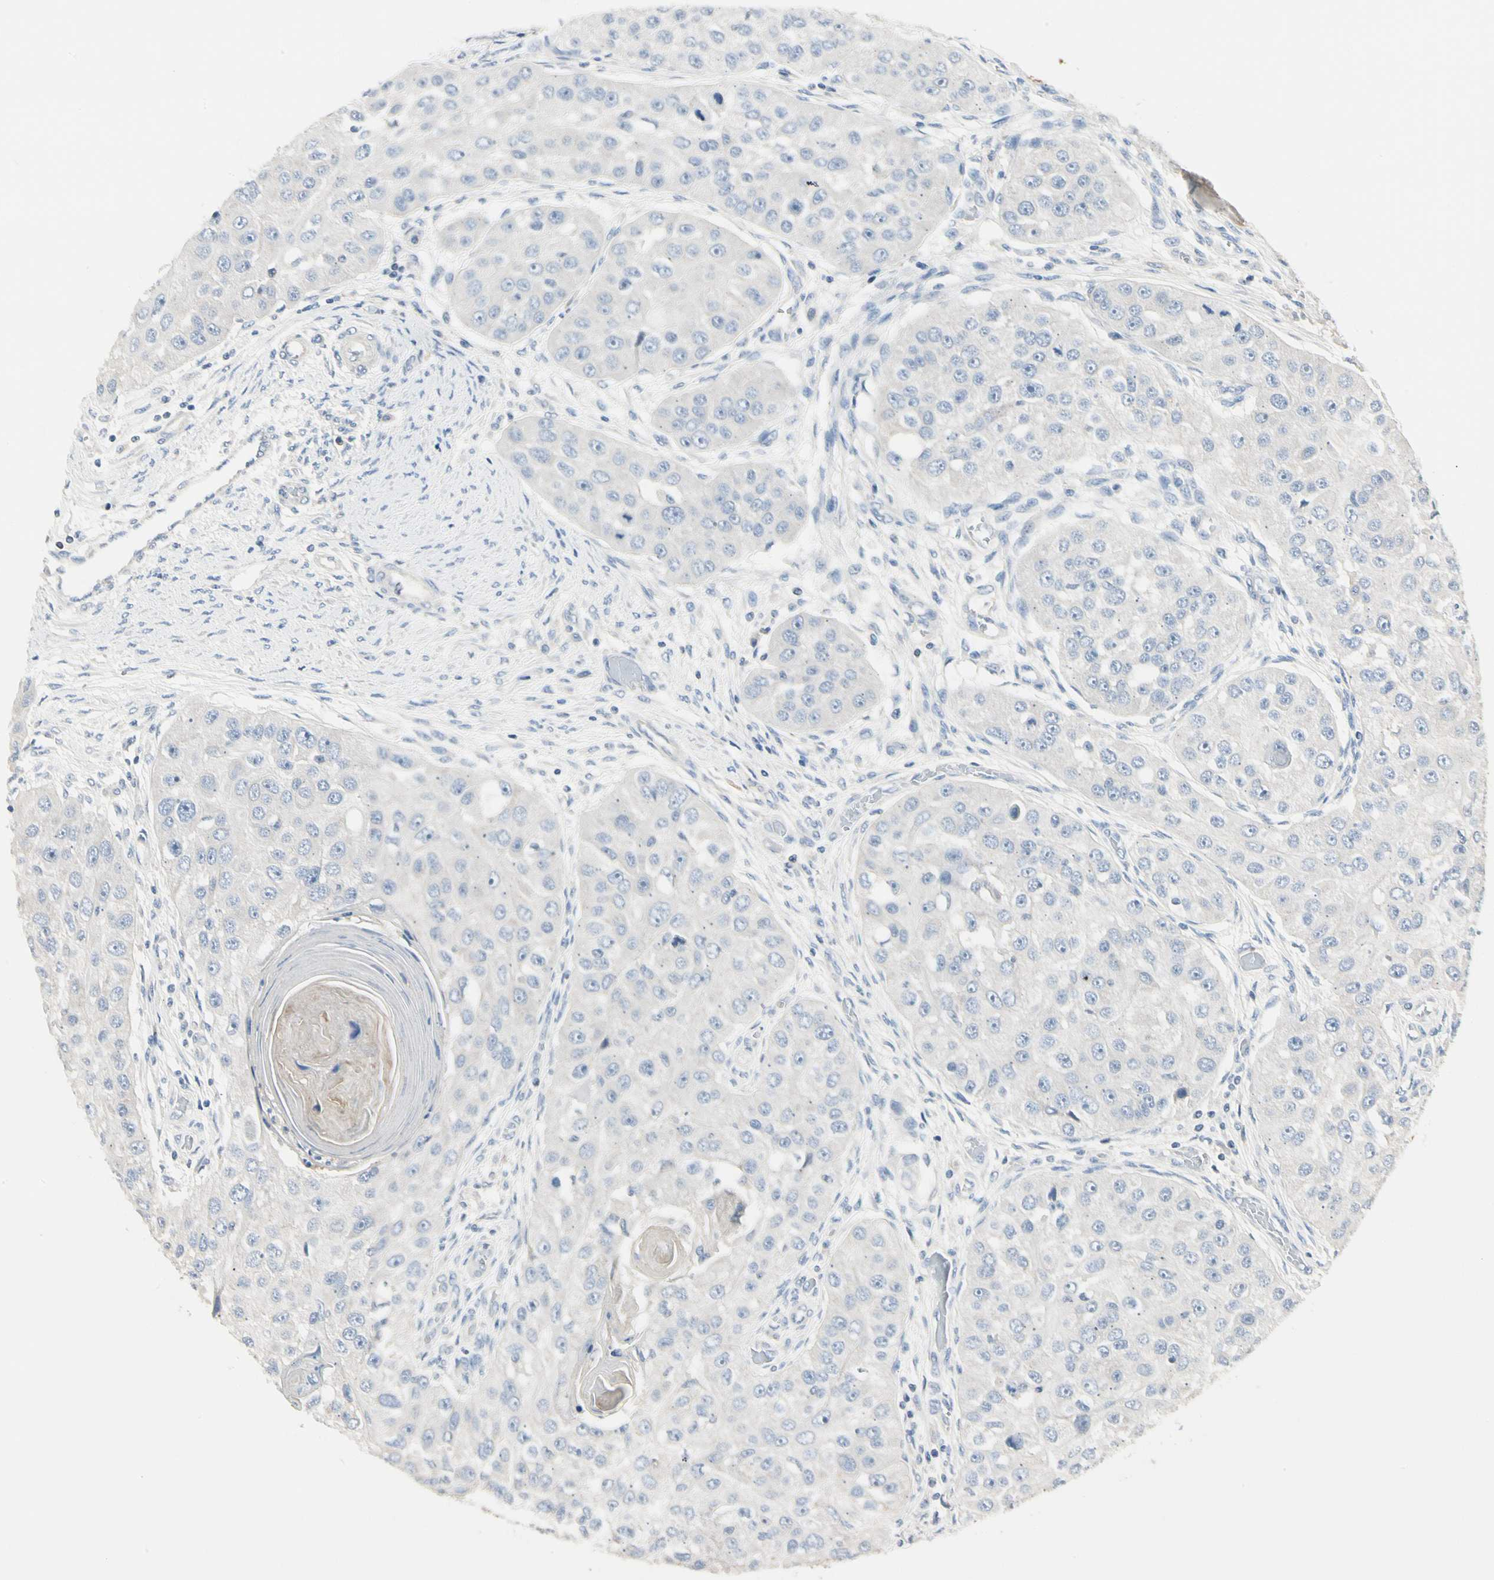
{"staining": {"intensity": "negative", "quantity": "none", "location": "none"}, "tissue": "head and neck cancer", "cell_type": "Tumor cells", "image_type": "cancer", "snomed": [{"axis": "morphology", "description": "Normal tissue, NOS"}, {"axis": "morphology", "description": "Squamous cell carcinoma, NOS"}, {"axis": "topography", "description": "Skeletal muscle"}, {"axis": "topography", "description": "Head-Neck"}], "caption": "High magnification brightfield microscopy of squamous cell carcinoma (head and neck) stained with DAB (brown) and counterstained with hematoxylin (blue): tumor cells show no significant positivity. (IHC, brightfield microscopy, high magnification).", "gene": "GPR153", "patient": {"sex": "male", "age": 51}}